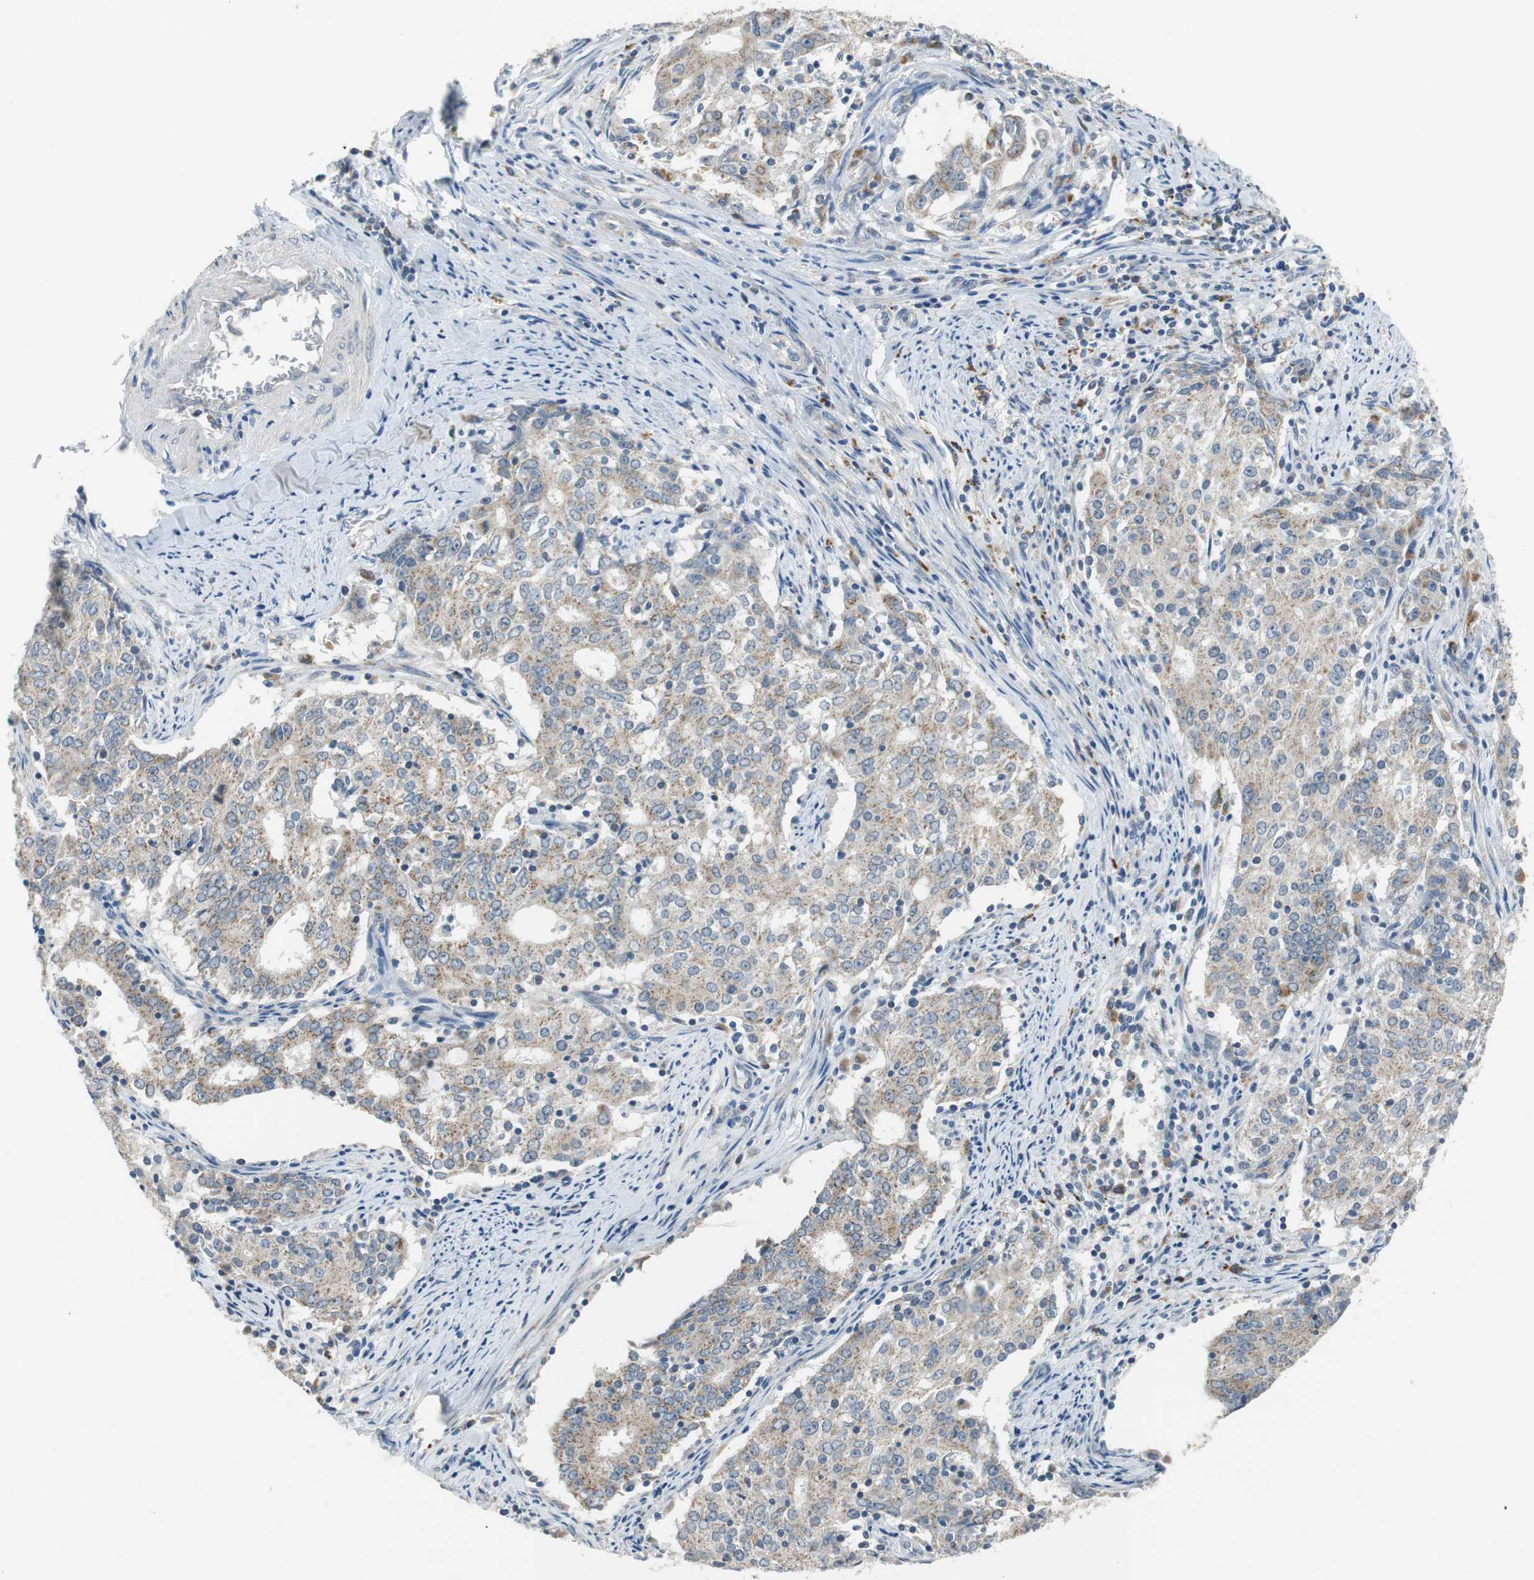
{"staining": {"intensity": "weak", "quantity": "25%-75%", "location": "cytoplasmic/membranous"}, "tissue": "cervical cancer", "cell_type": "Tumor cells", "image_type": "cancer", "snomed": [{"axis": "morphology", "description": "Adenocarcinoma, NOS"}, {"axis": "topography", "description": "Cervix"}], "caption": "Brown immunohistochemical staining in cervical adenocarcinoma exhibits weak cytoplasmic/membranous staining in about 25%-75% of tumor cells. The protein of interest is shown in brown color, while the nuclei are stained blue.", "gene": "NLGN1", "patient": {"sex": "female", "age": 44}}